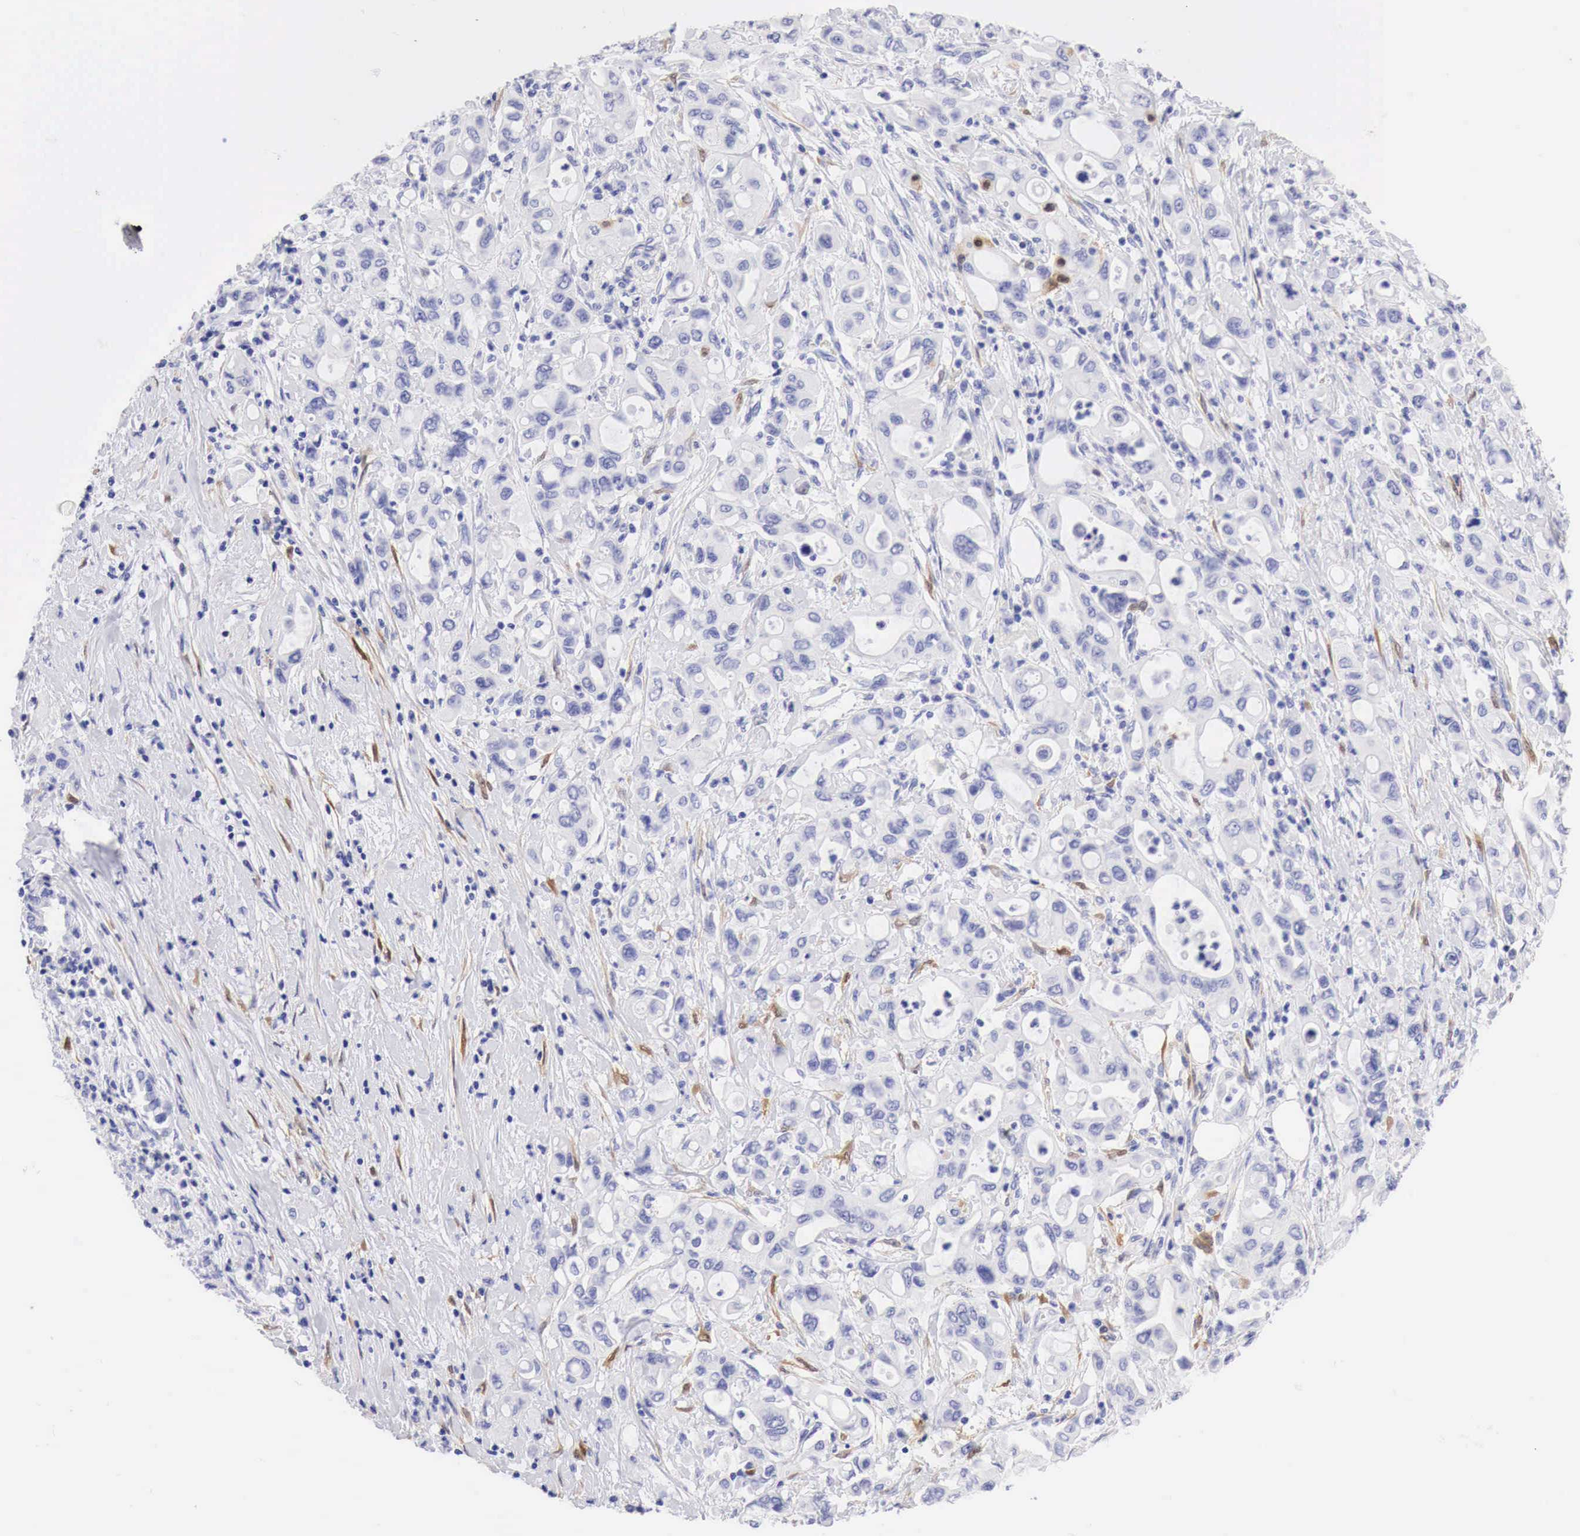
{"staining": {"intensity": "negative", "quantity": "none", "location": "none"}, "tissue": "pancreatic cancer", "cell_type": "Tumor cells", "image_type": "cancer", "snomed": [{"axis": "morphology", "description": "Adenocarcinoma, NOS"}, {"axis": "topography", "description": "Pancreas"}], "caption": "Tumor cells show no significant protein expression in adenocarcinoma (pancreatic).", "gene": "CDKN2A", "patient": {"sex": "female", "age": 57}}